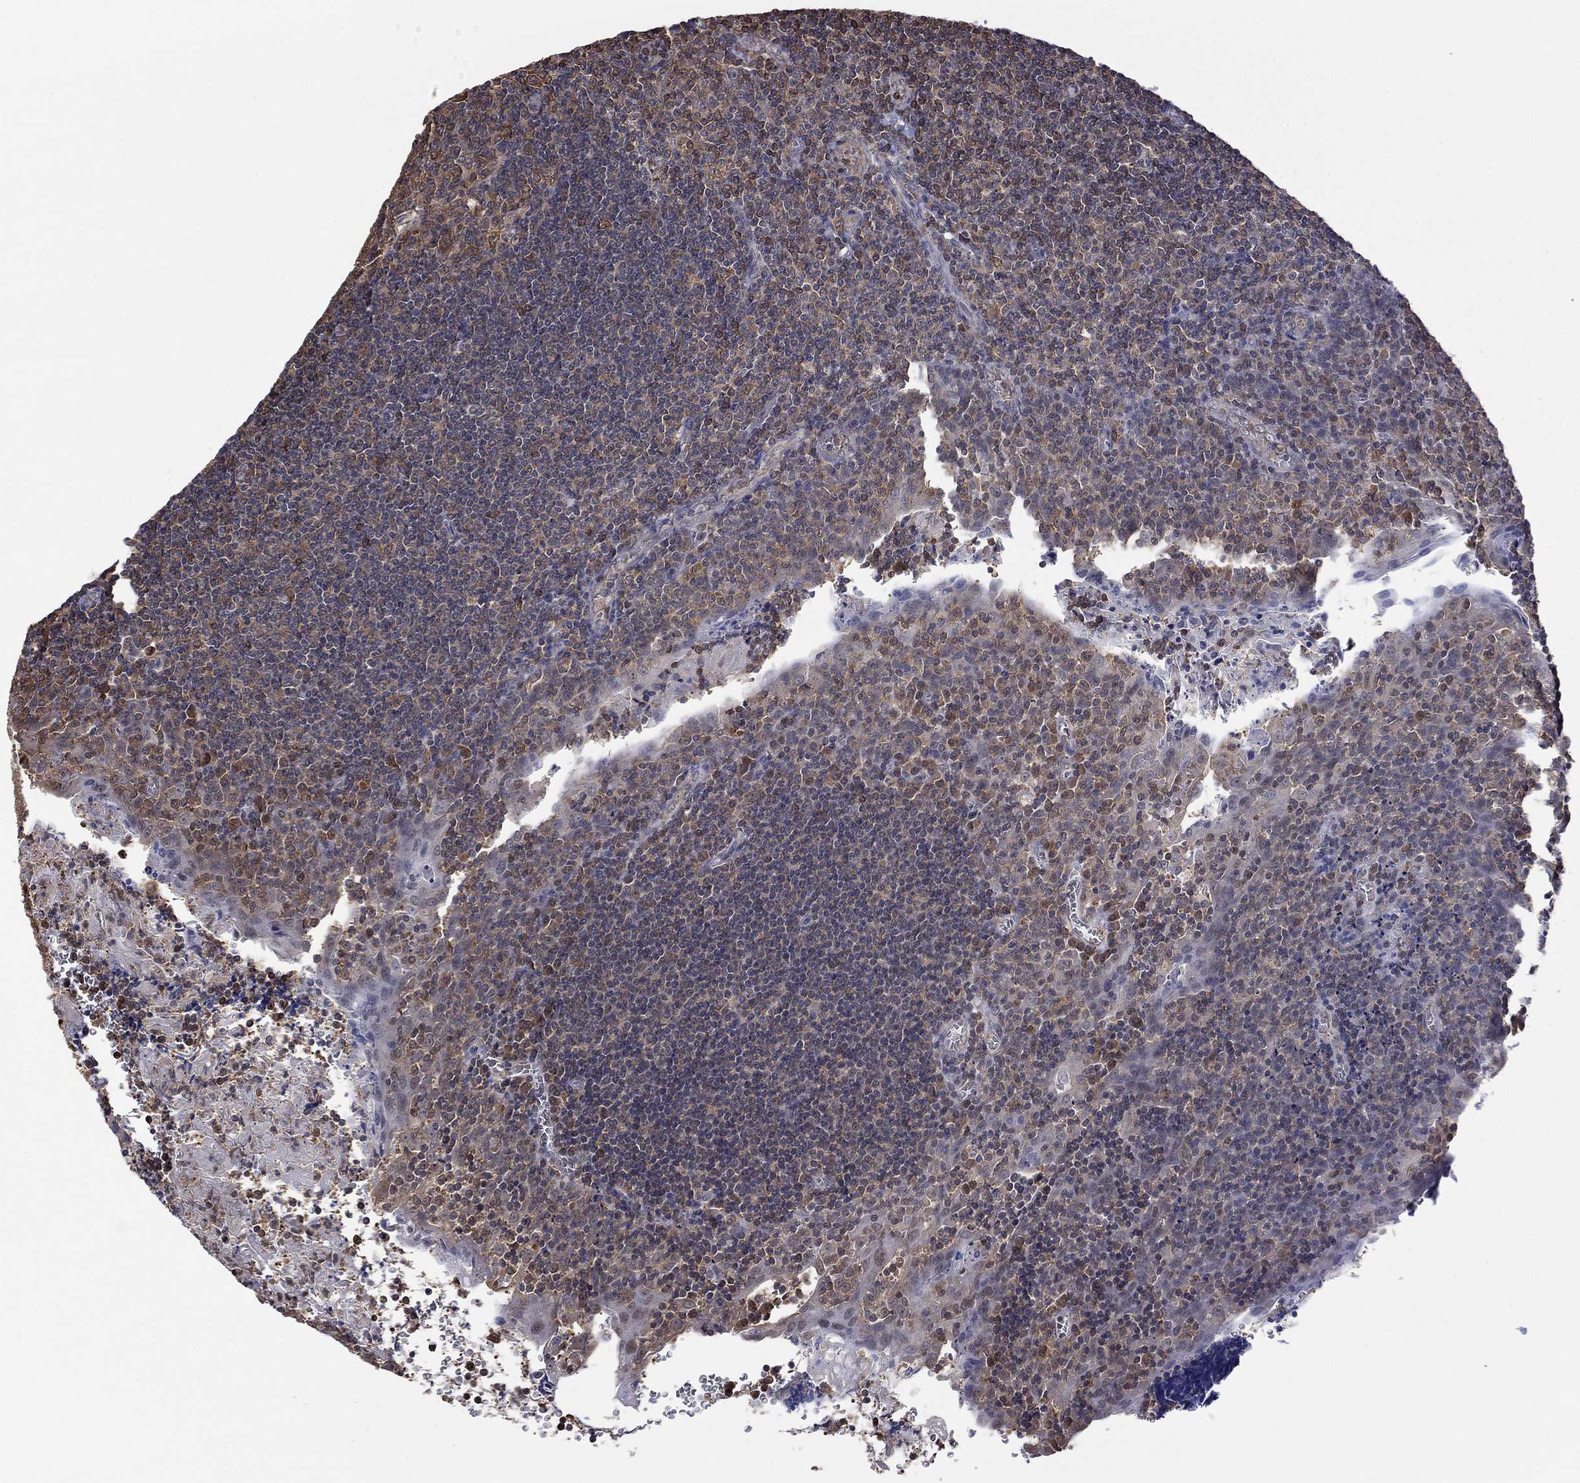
{"staining": {"intensity": "weak", "quantity": ">75%", "location": "cytoplasmic/membranous"}, "tissue": "tonsil", "cell_type": "Germinal center cells", "image_type": "normal", "snomed": [{"axis": "morphology", "description": "Normal tissue, NOS"}, {"axis": "morphology", "description": "Inflammation, NOS"}, {"axis": "topography", "description": "Tonsil"}], "caption": "Immunohistochemical staining of benign tonsil shows low levels of weak cytoplasmic/membranous expression in approximately >75% of germinal center cells.", "gene": "RNF114", "patient": {"sex": "female", "age": 31}}